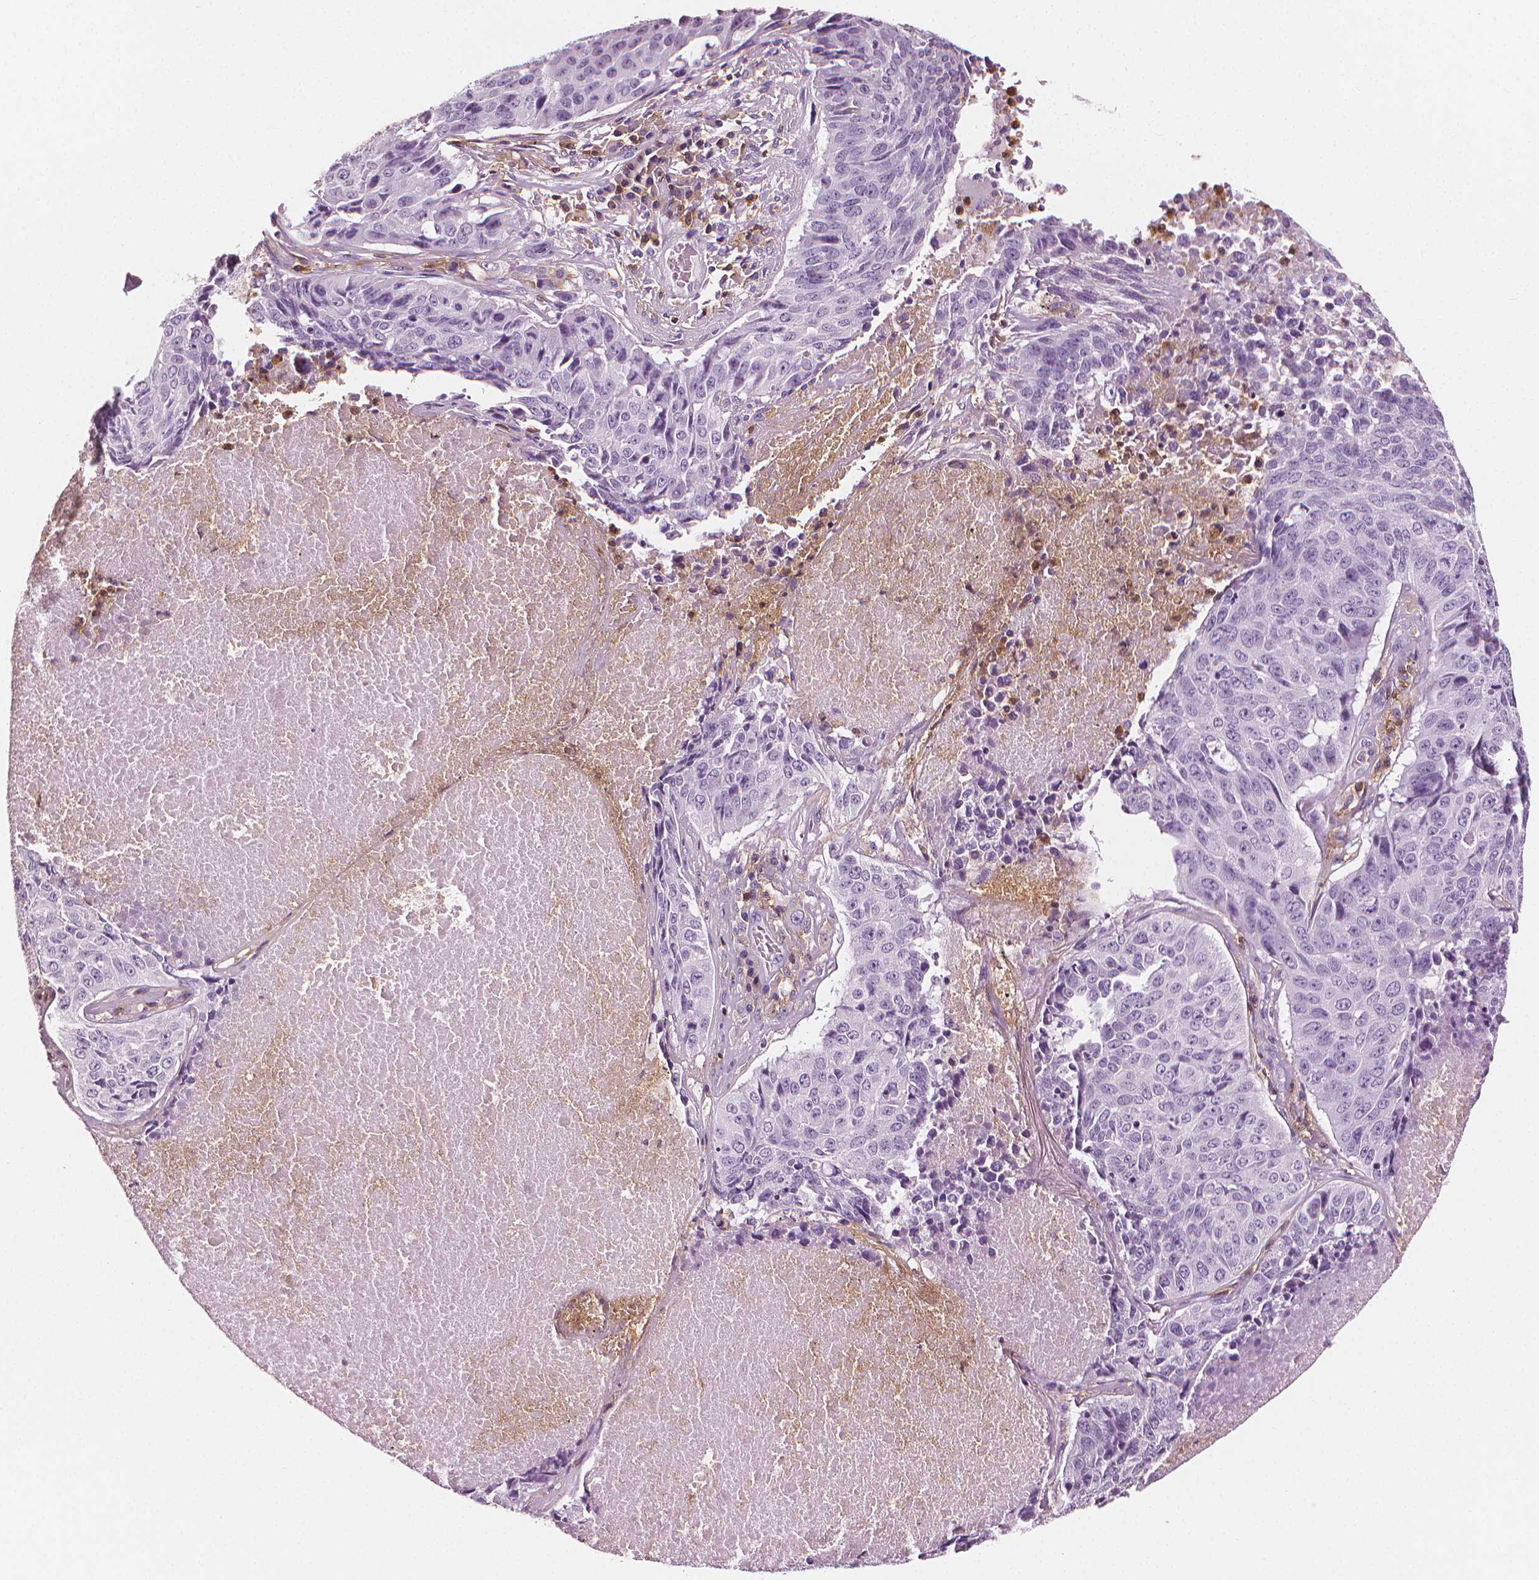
{"staining": {"intensity": "negative", "quantity": "none", "location": "none"}, "tissue": "lung cancer", "cell_type": "Tumor cells", "image_type": "cancer", "snomed": [{"axis": "morphology", "description": "Normal tissue, NOS"}, {"axis": "morphology", "description": "Squamous cell carcinoma, NOS"}, {"axis": "topography", "description": "Bronchus"}, {"axis": "topography", "description": "Lung"}], "caption": "Histopathology image shows no protein expression in tumor cells of squamous cell carcinoma (lung) tissue.", "gene": "PTPRC", "patient": {"sex": "male", "age": 64}}